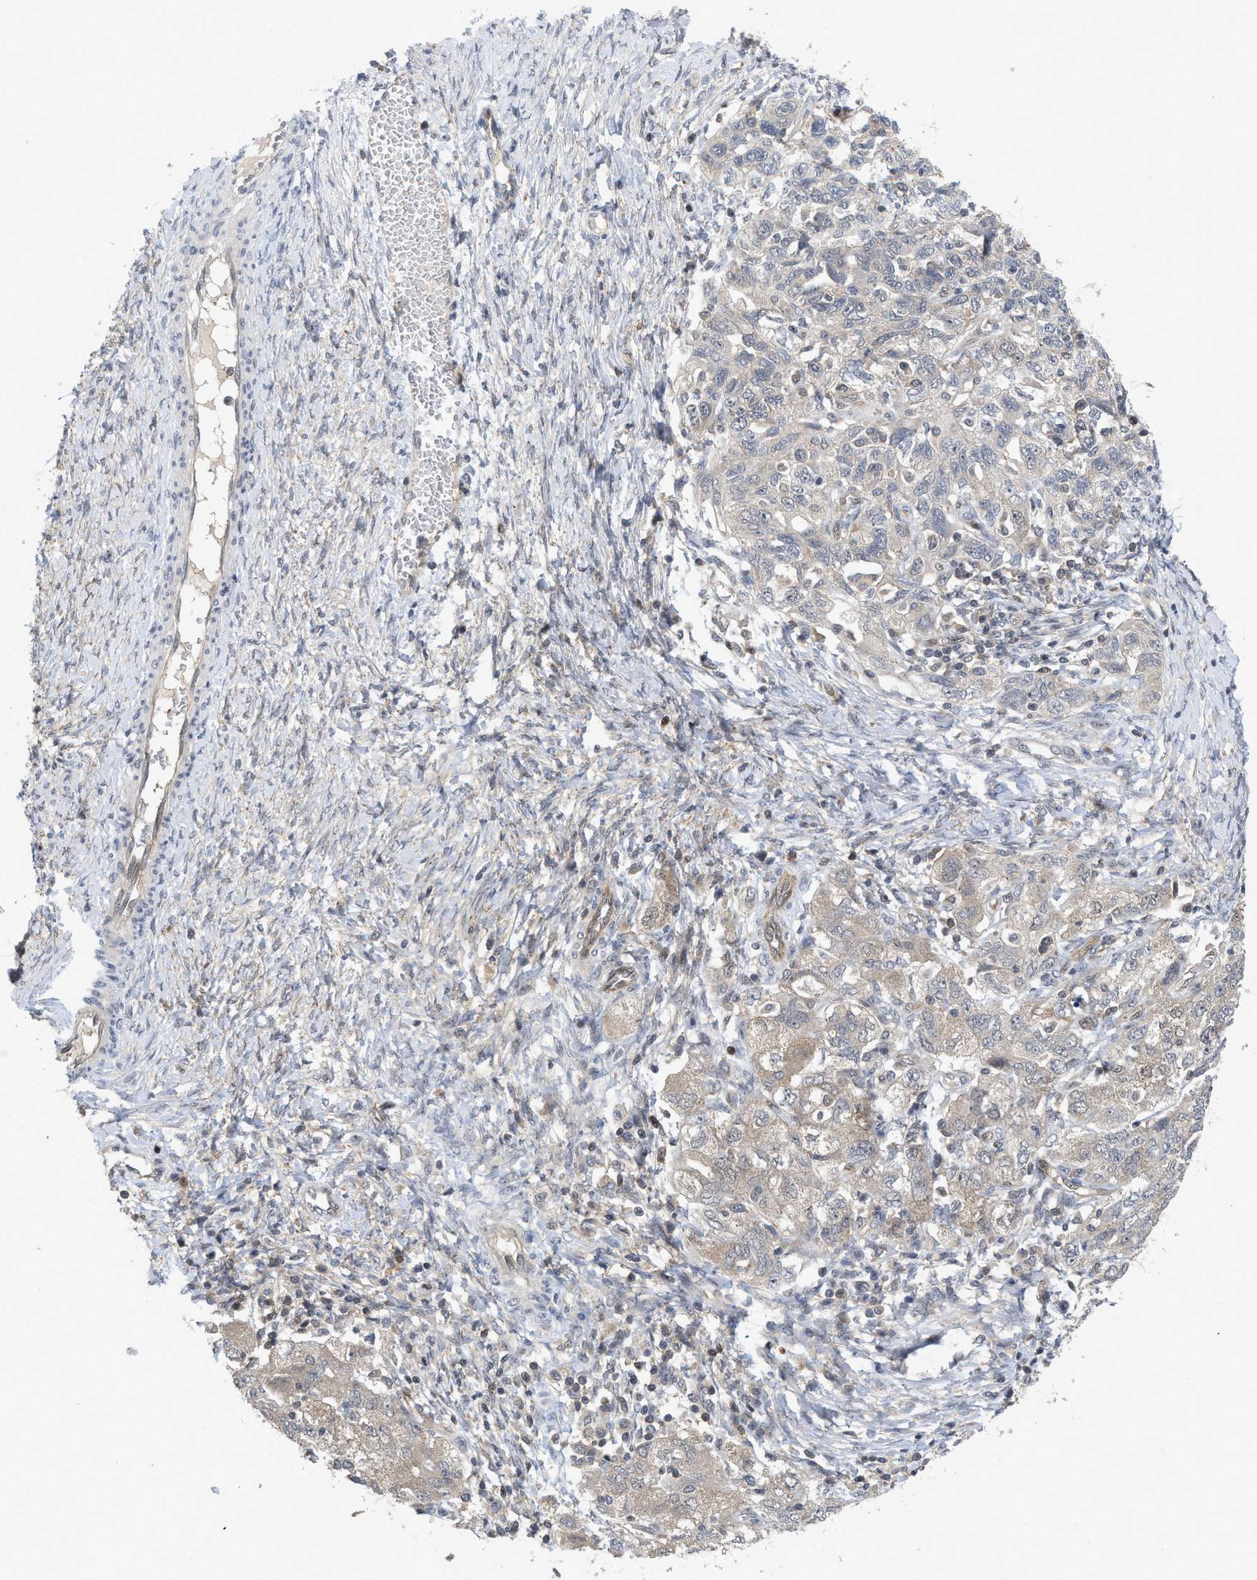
{"staining": {"intensity": "weak", "quantity": "25%-75%", "location": "cytoplasmic/membranous"}, "tissue": "ovarian cancer", "cell_type": "Tumor cells", "image_type": "cancer", "snomed": [{"axis": "morphology", "description": "Carcinoma, NOS"}, {"axis": "morphology", "description": "Cystadenocarcinoma, serous, NOS"}, {"axis": "topography", "description": "Ovary"}], "caption": "A brown stain highlights weak cytoplasmic/membranous positivity of a protein in ovarian cancer (carcinoma) tumor cells.", "gene": "LDAF1", "patient": {"sex": "female", "age": 69}}